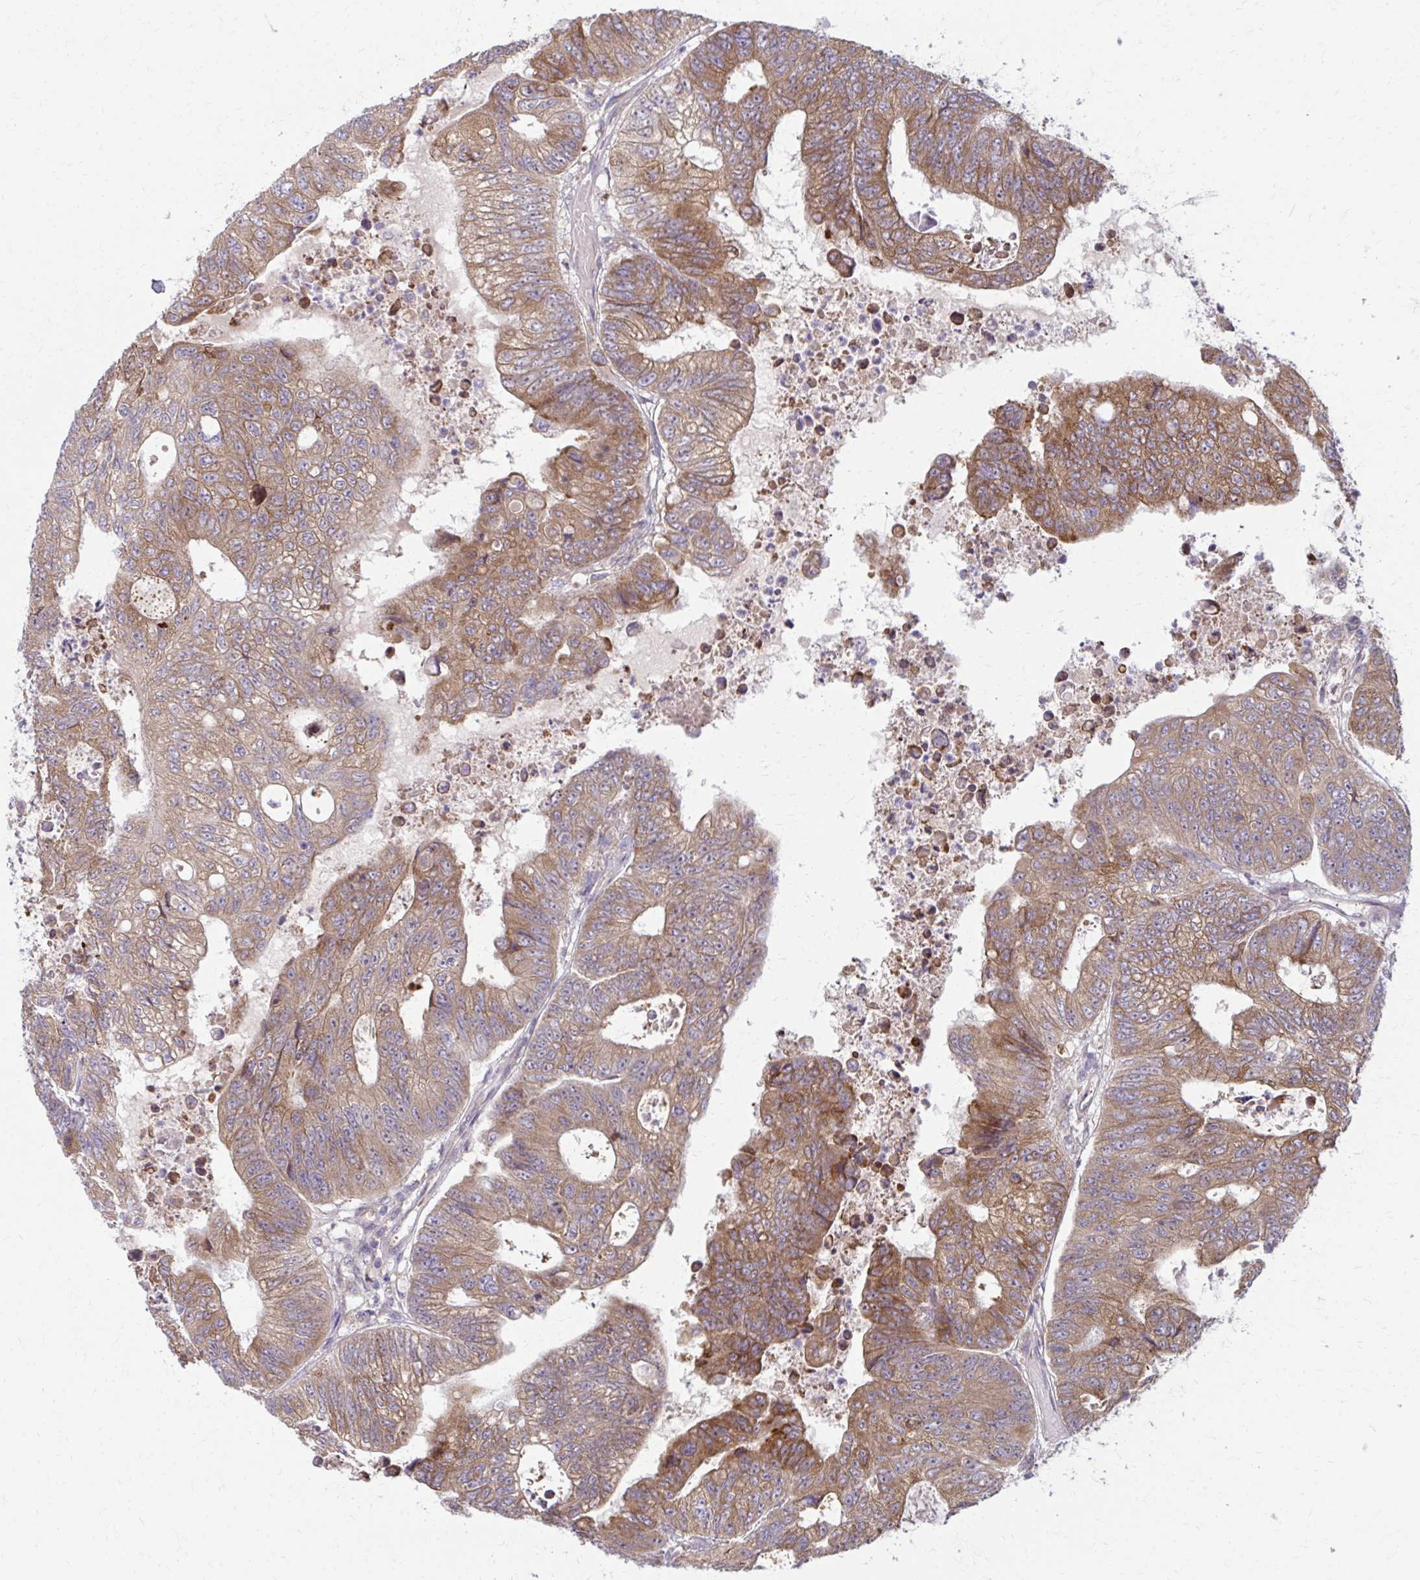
{"staining": {"intensity": "moderate", "quantity": ">75%", "location": "cytoplasmic/membranous"}, "tissue": "colorectal cancer", "cell_type": "Tumor cells", "image_type": "cancer", "snomed": [{"axis": "morphology", "description": "Adenocarcinoma, NOS"}, {"axis": "topography", "description": "Colon"}], "caption": "High-power microscopy captured an immunohistochemistry (IHC) photomicrograph of colorectal cancer, revealing moderate cytoplasmic/membranous staining in approximately >75% of tumor cells. The staining is performed using DAB brown chromogen to label protein expression. The nuclei are counter-stained blue using hematoxylin.", "gene": "CEMP1", "patient": {"sex": "female", "age": 48}}